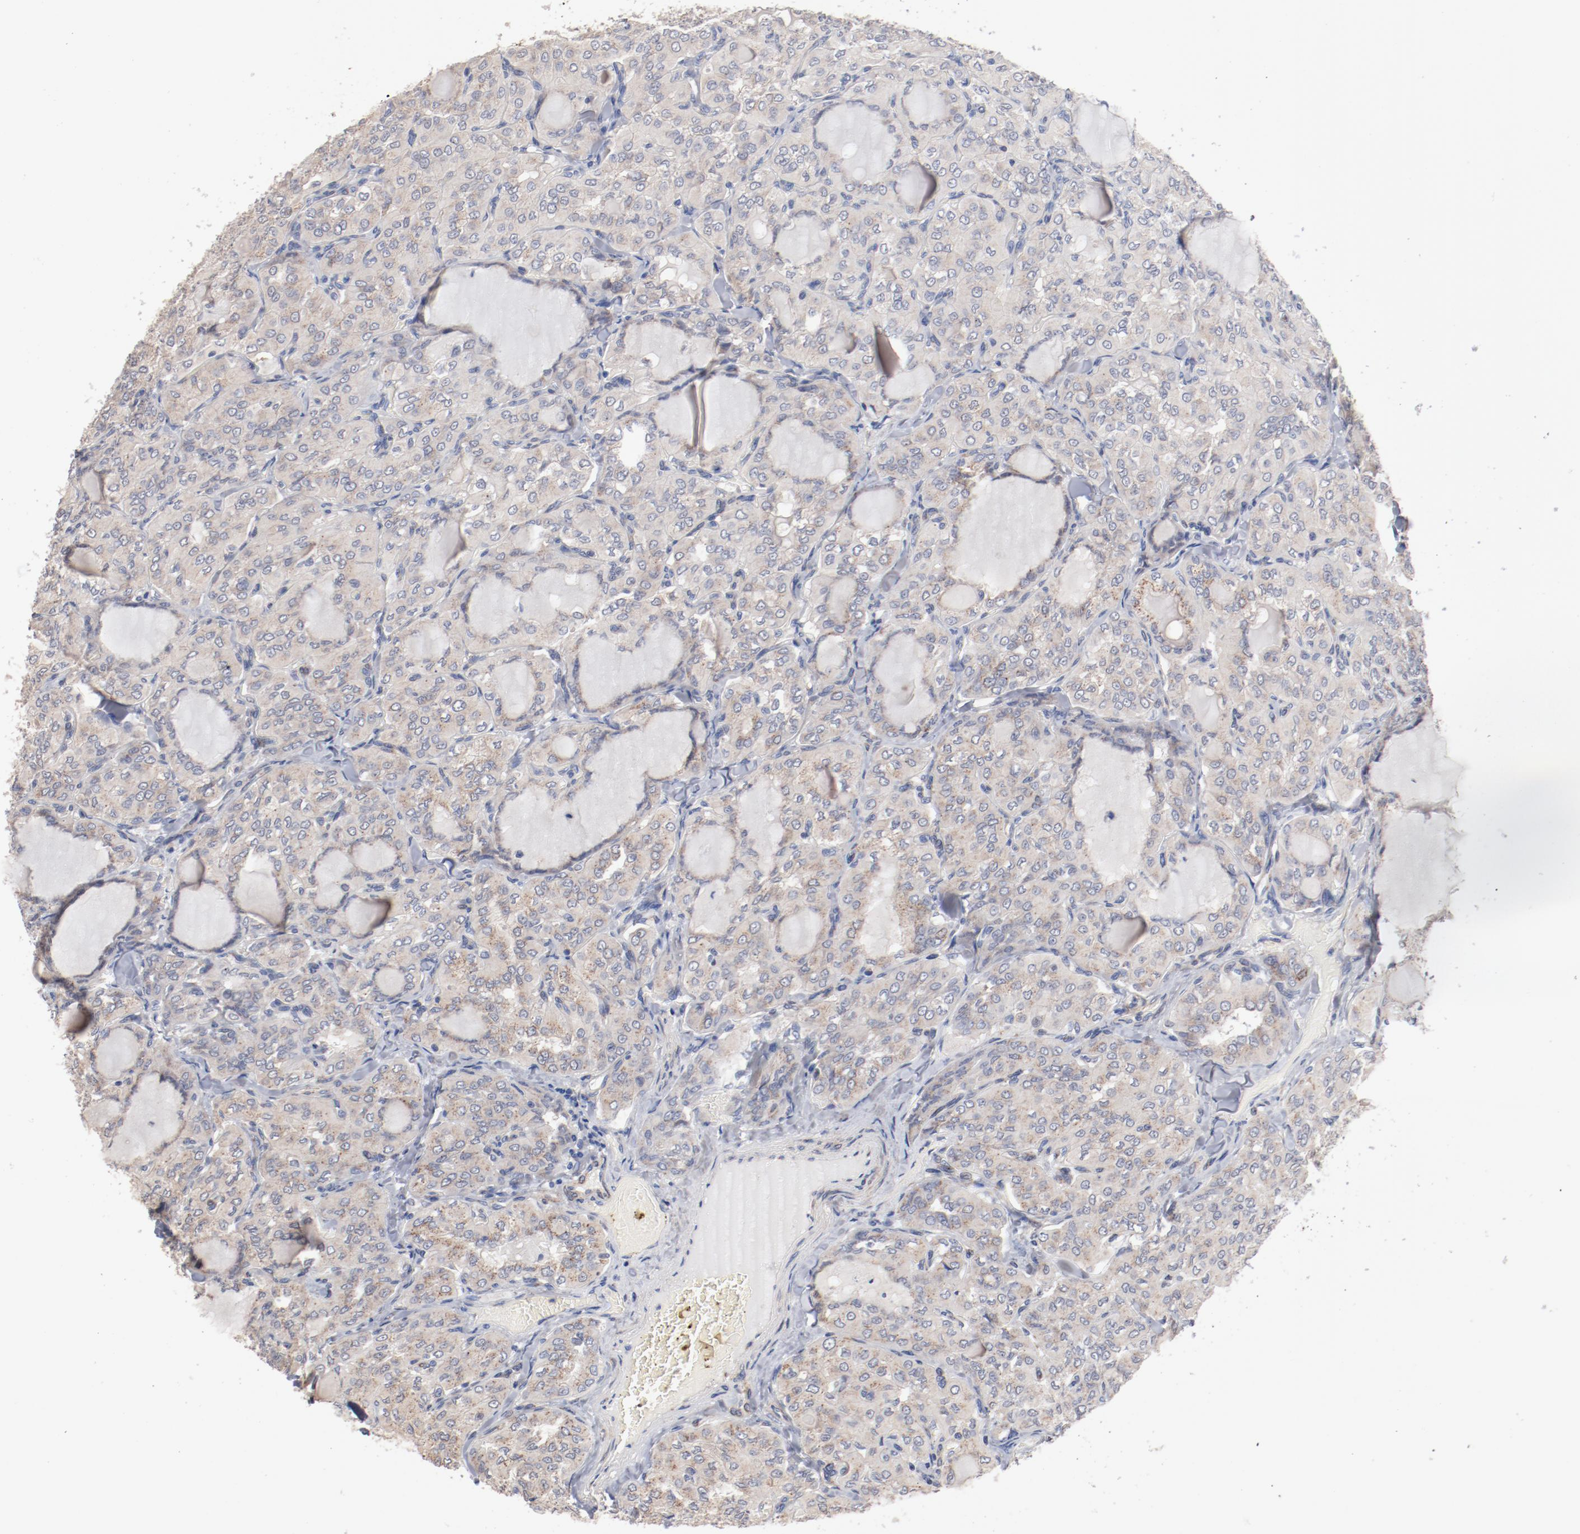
{"staining": {"intensity": "weak", "quantity": ">75%", "location": "cytoplasmic/membranous"}, "tissue": "thyroid cancer", "cell_type": "Tumor cells", "image_type": "cancer", "snomed": [{"axis": "morphology", "description": "Papillary adenocarcinoma, NOS"}, {"axis": "topography", "description": "Thyroid gland"}], "caption": "DAB (3,3'-diaminobenzidine) immunohistochemical staining of thyroid papillary adenocarcinoma exhibits weak cytoplasmic/membranous protein expression in approximately >75% of tumor cells.", "gene": "AK7", "patient": {"sex": "male", "age": 20}}